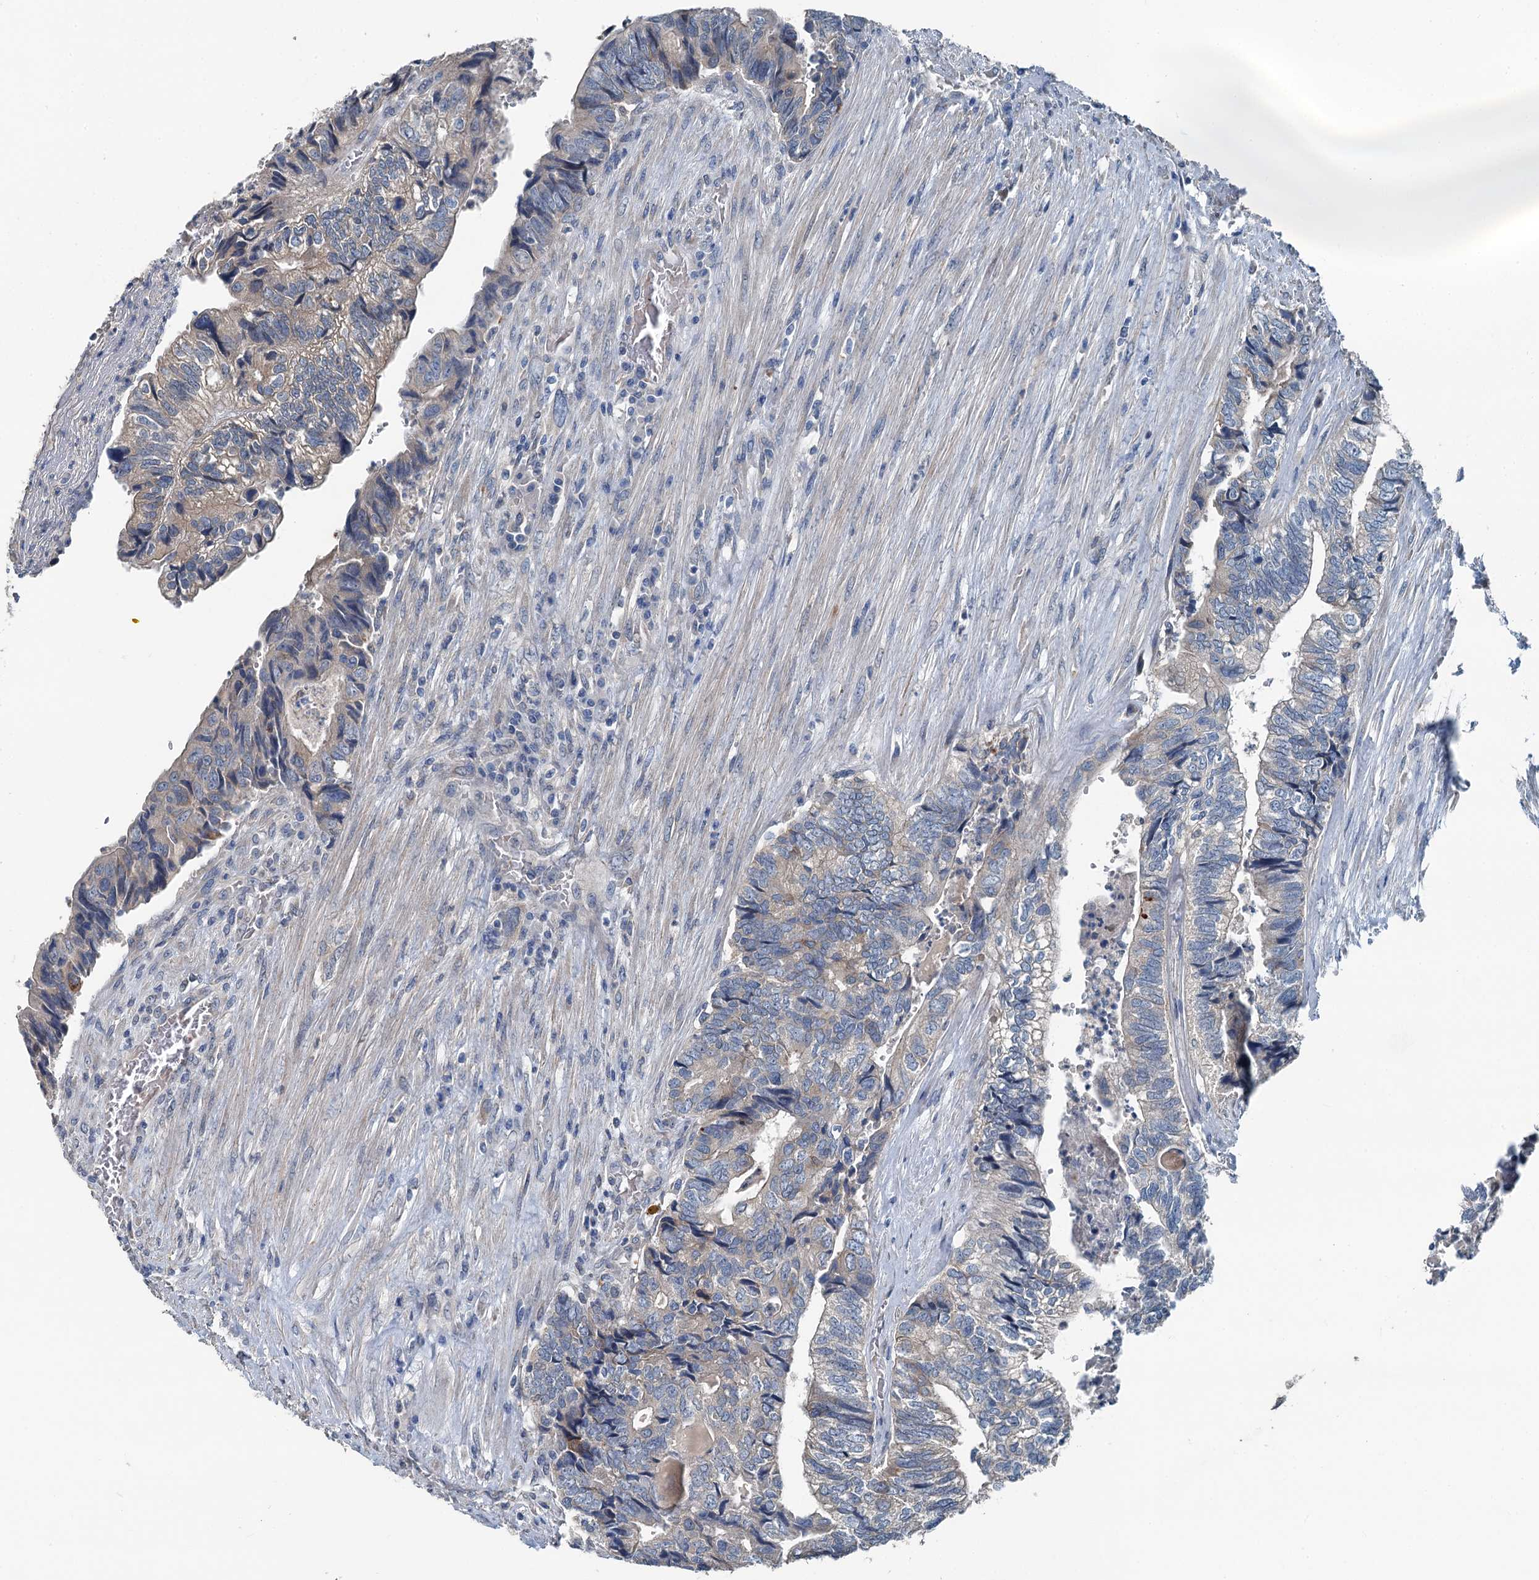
{"staining": {"intensity": "weak", "quantity": "25%-75%", "location": "cytoplasmic/membranous"}, "tissue": "colorectal cancer", "cell_type": "Tumor cells", "image_type": "cancer", "snomed": [{"axis": "morphology", "description": "Adenocarcinoma, NOS"}, {"axis": "topography", "description": "Colon"}], "caption": "This is a micrograph of immunohistochemistry (IHC) staining of colorectal cancer, which shows weak expression in the cytoplasmic/membranous of tumor cells.", "gene": "C6orf120", "patient": {"sex": "female", "age": 67}}